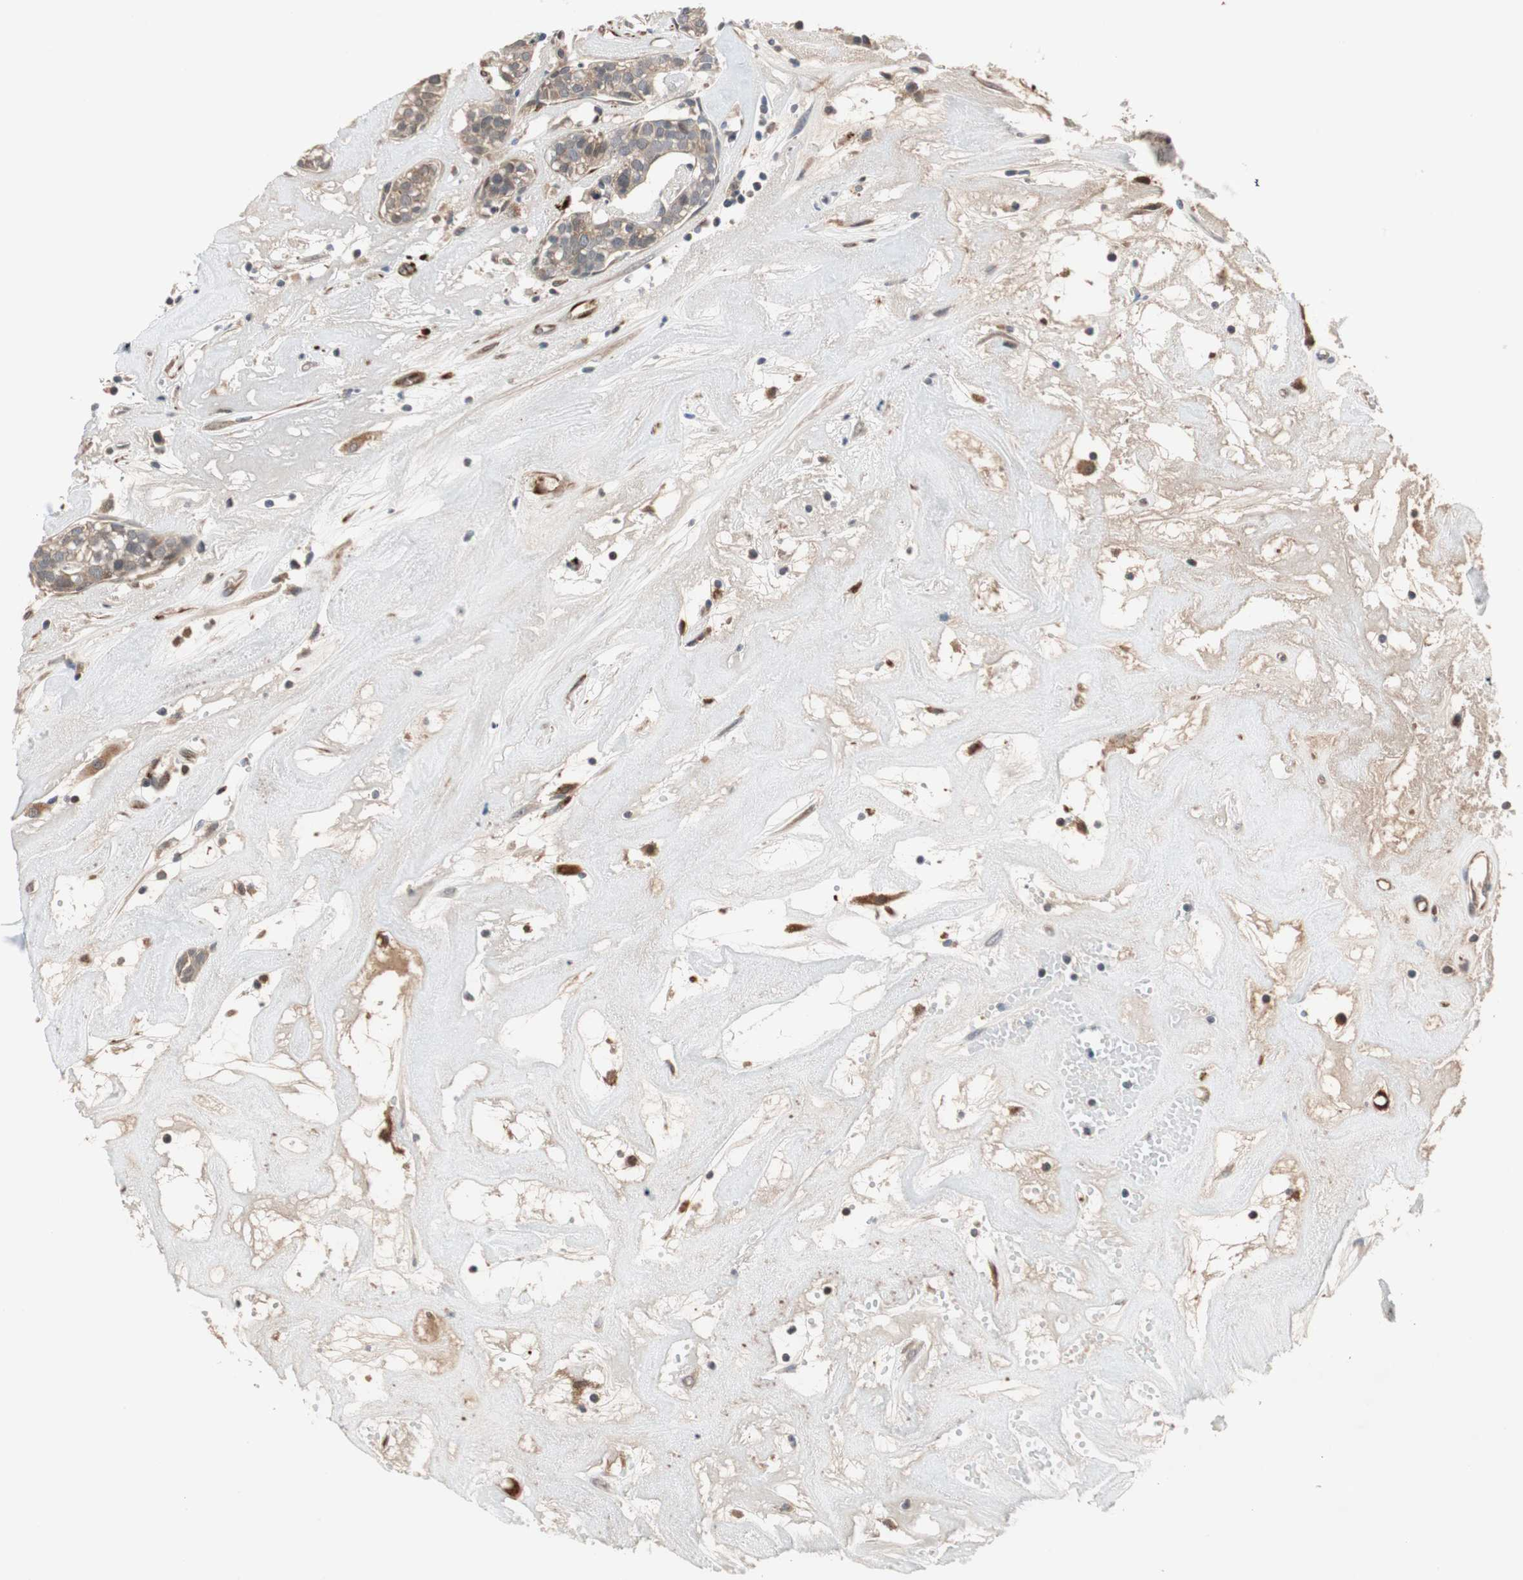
{"staining": {"intensity": "weak", "quantity": ">75%", "location": "cytoplasmic/membranous"}, "tissue": "head and neck cancer", "cell_type": "Tumor cells", "image_type": "cancer", "snomed": [{"axis": "morphology", "description": "Adenocarcinoma, NOS"}, {"axis": "topography", "description": "Salivary gland"}, {"axis": "topography", "description": "Head-Neck"}], "caption": "Head and neck adenocarcinoma was stained to show a protein in brown. There is low levels of weak cytoplasmic/membranous expression in approximately >75% of tumor cells.", "gene": "PIK3R3", "patient": {"sex": "female", "age": 65}}